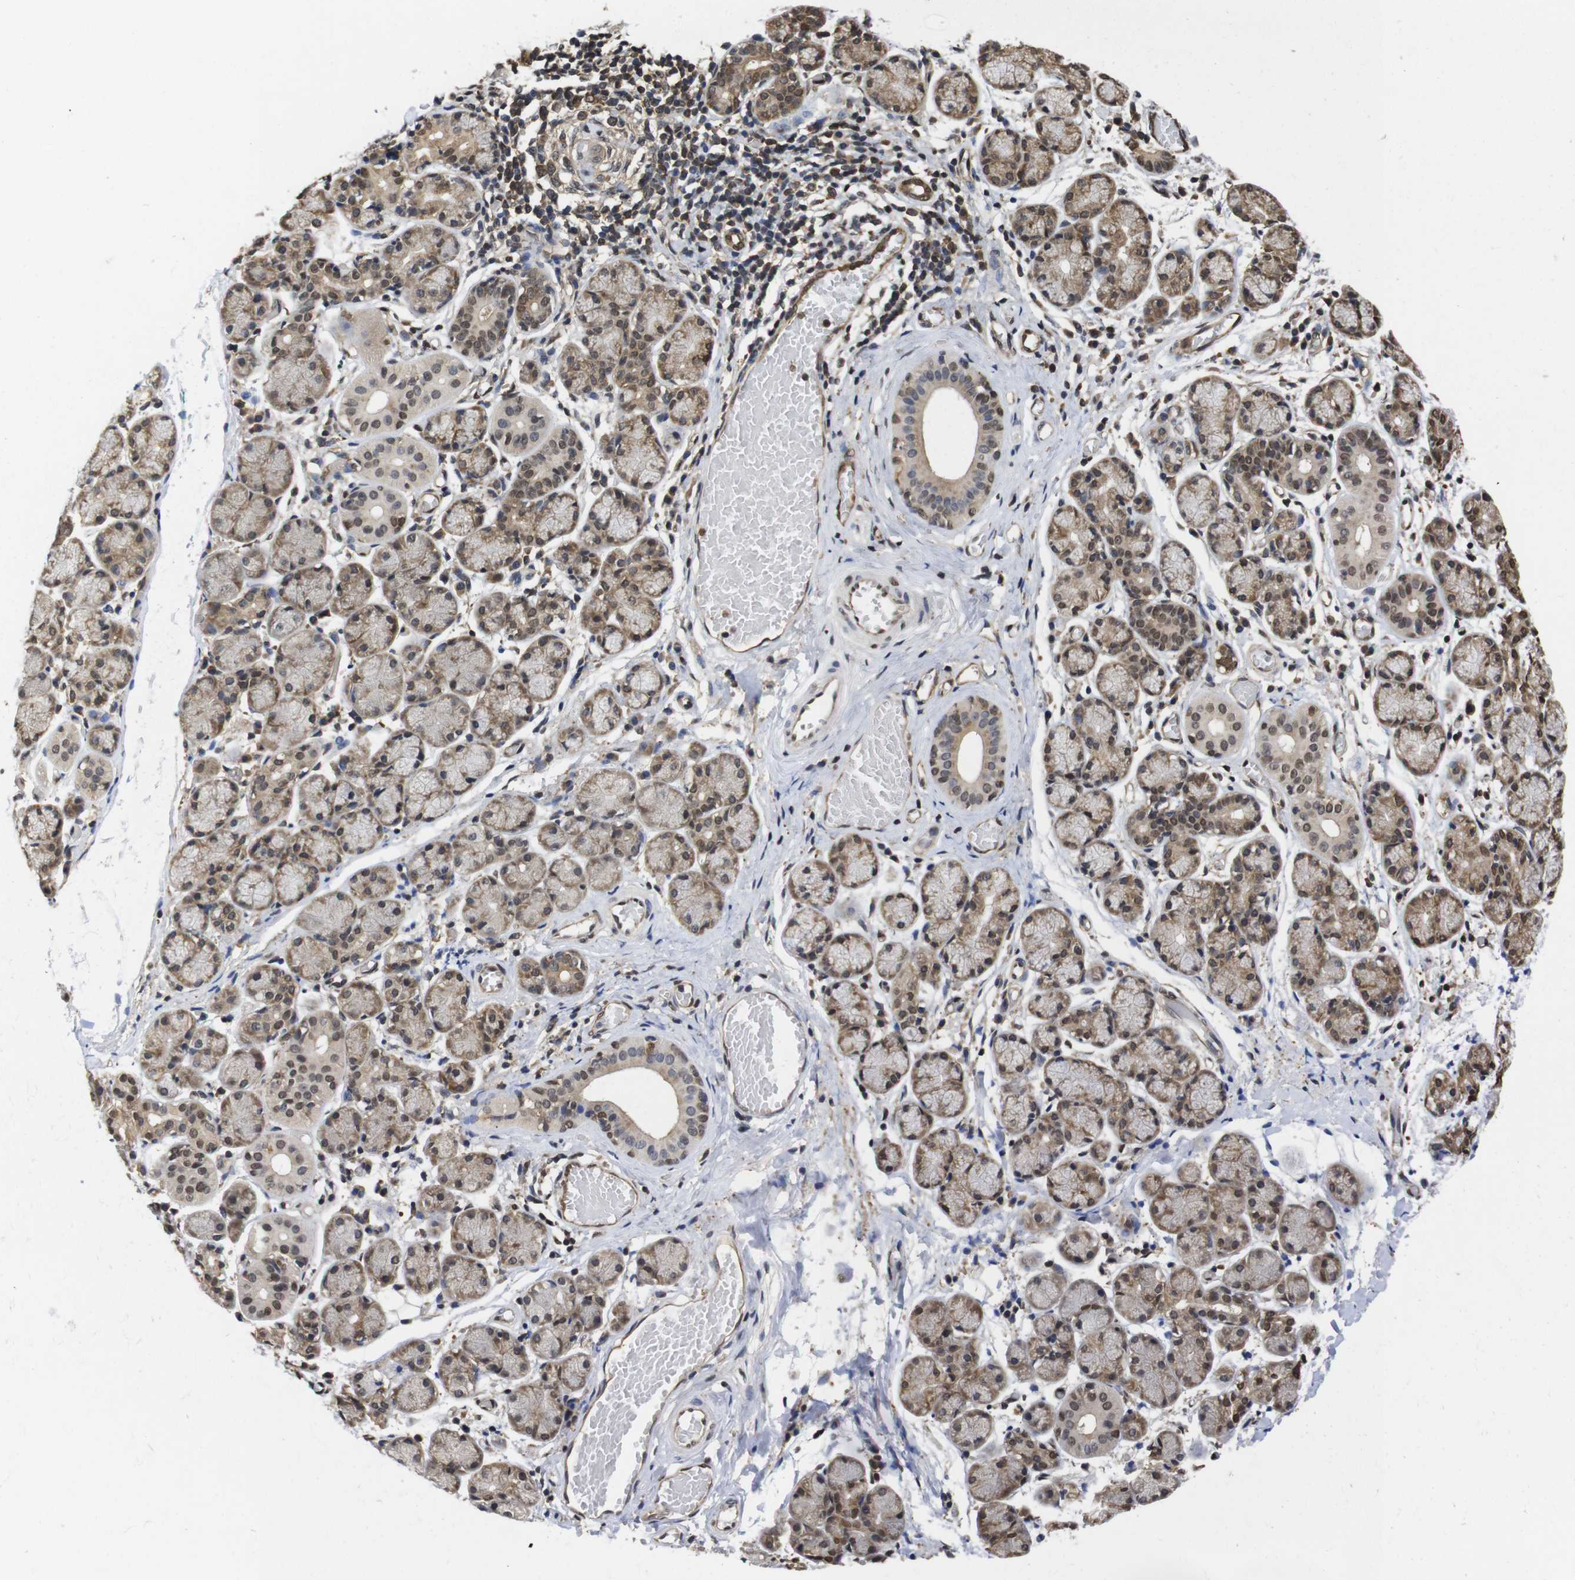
{"staining": {"intensity": "moderate", "quantity": ">75%", "location": "cytoplasmic/membranous,nuclear"}, "tissue": "salivary gland", "cell_type": "Glandular cells", "image_type": "normal", "snomed": [{"axis": "morphology", "description": "Normal tissue, NOS"}, {"axis": "topography", "description": "Salivary gland"}], "caption": "DAB immunohistochemical staining of unremarkable salivary gland shows moderate cytoplasmic/membranous,nuclear protein staining in about >75% of glandular cells.", "gene": "SUMO3", "patient": {"sex": "female", "age": 24}}